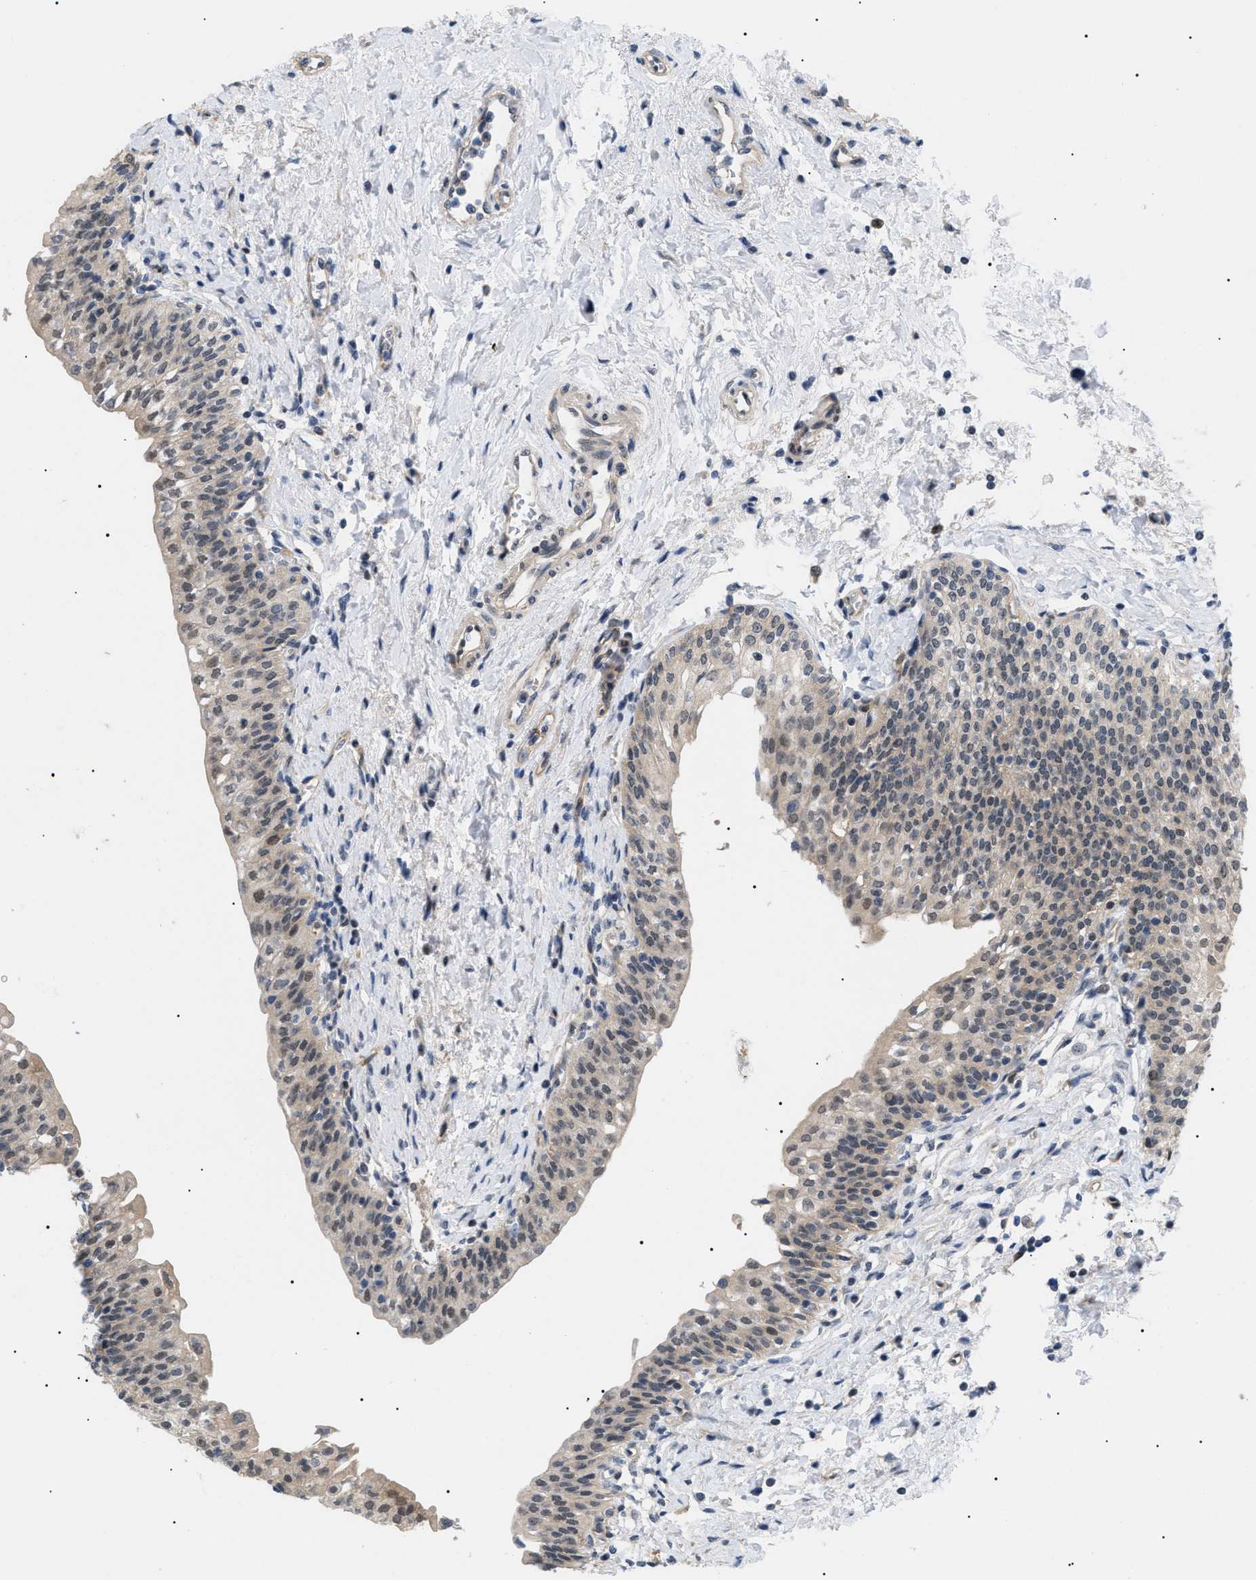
{"staining": {"intensity": "moderate", "quantity": ">75%", "location": "cytoplasmic/membranous"}, "tissue": "urinary bladder", "cell_type": "Urothelial cells", "image_type": "normal", "snomed": [{"axis": "morphology", "description": "Normal tissue, NOS"}, {"axis": "topography", "description": "Urinary bladder"}], "caption": "High-magnification brightfield microscopy of benign urinary bladder stained with DAB (brown) and counterstained with hematoxylin (blue). urothelial cells exhibit moderate cytoplasmic/membranous expression is present in approximately>75% of cells.", "gene": "GARRE1", "patient": {"sex": "male", "age": 55}}